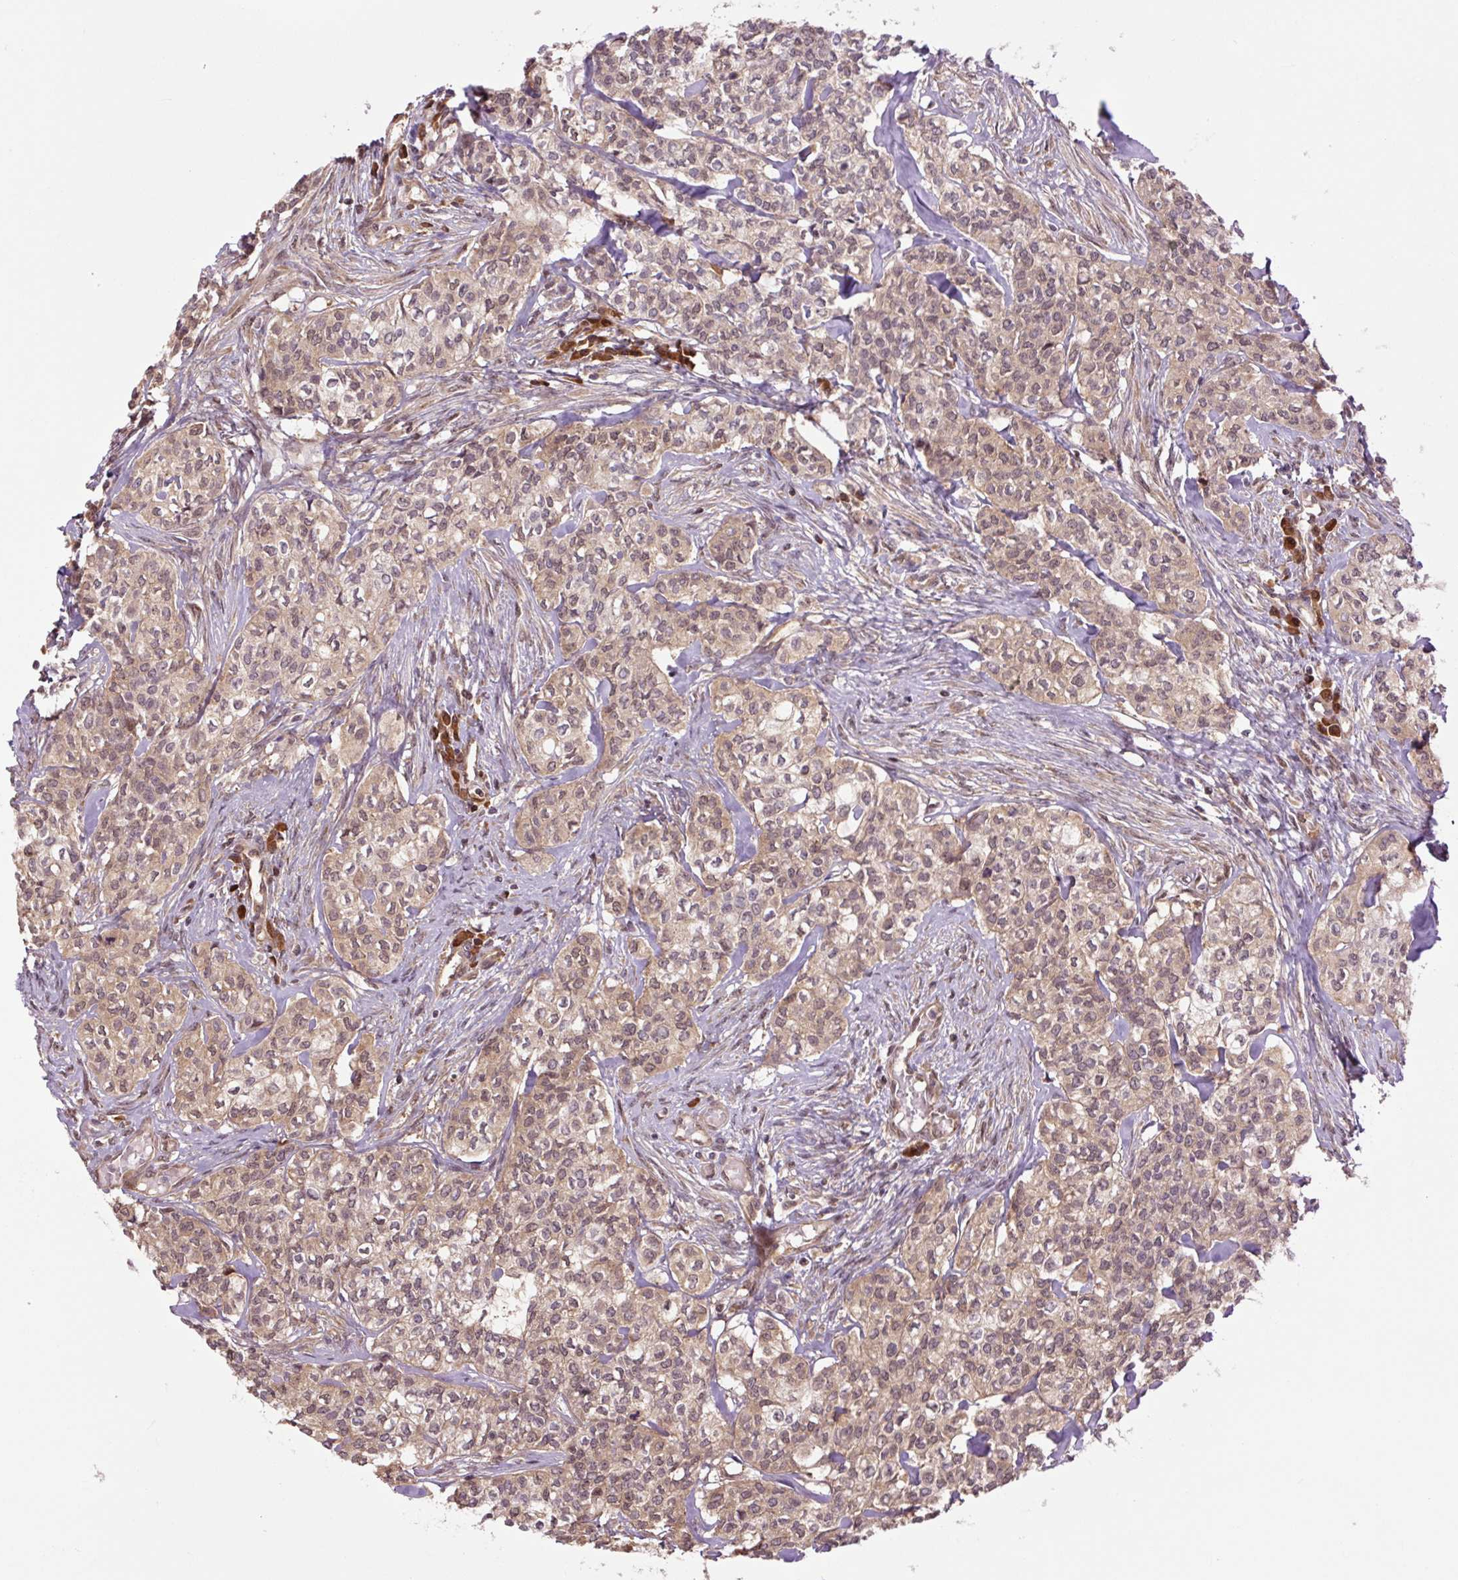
{"staining": {"intensity": "moderate", "quantity": ">75%", "location": "cytoplasmic/membranous,nuclear"}, "tissue": "head and neck cancer", "cell_type": "Tumor cells", "image_type": "cancer", "snomed": [{"axis": "morphology", "description": "Adenocarcinoma, NOS"}, {"axis": "topography", "description": "Head-Neck"}], "caption": "This image demonstrates IHC staining of head and neck cancer (adenocarcinoma), with medium moderate cytoplasmic/membranous and nuclear expression in about >75% of tumor cells.", "gene": "TPT1", "patient": {"sex": "male", "age": 81}}